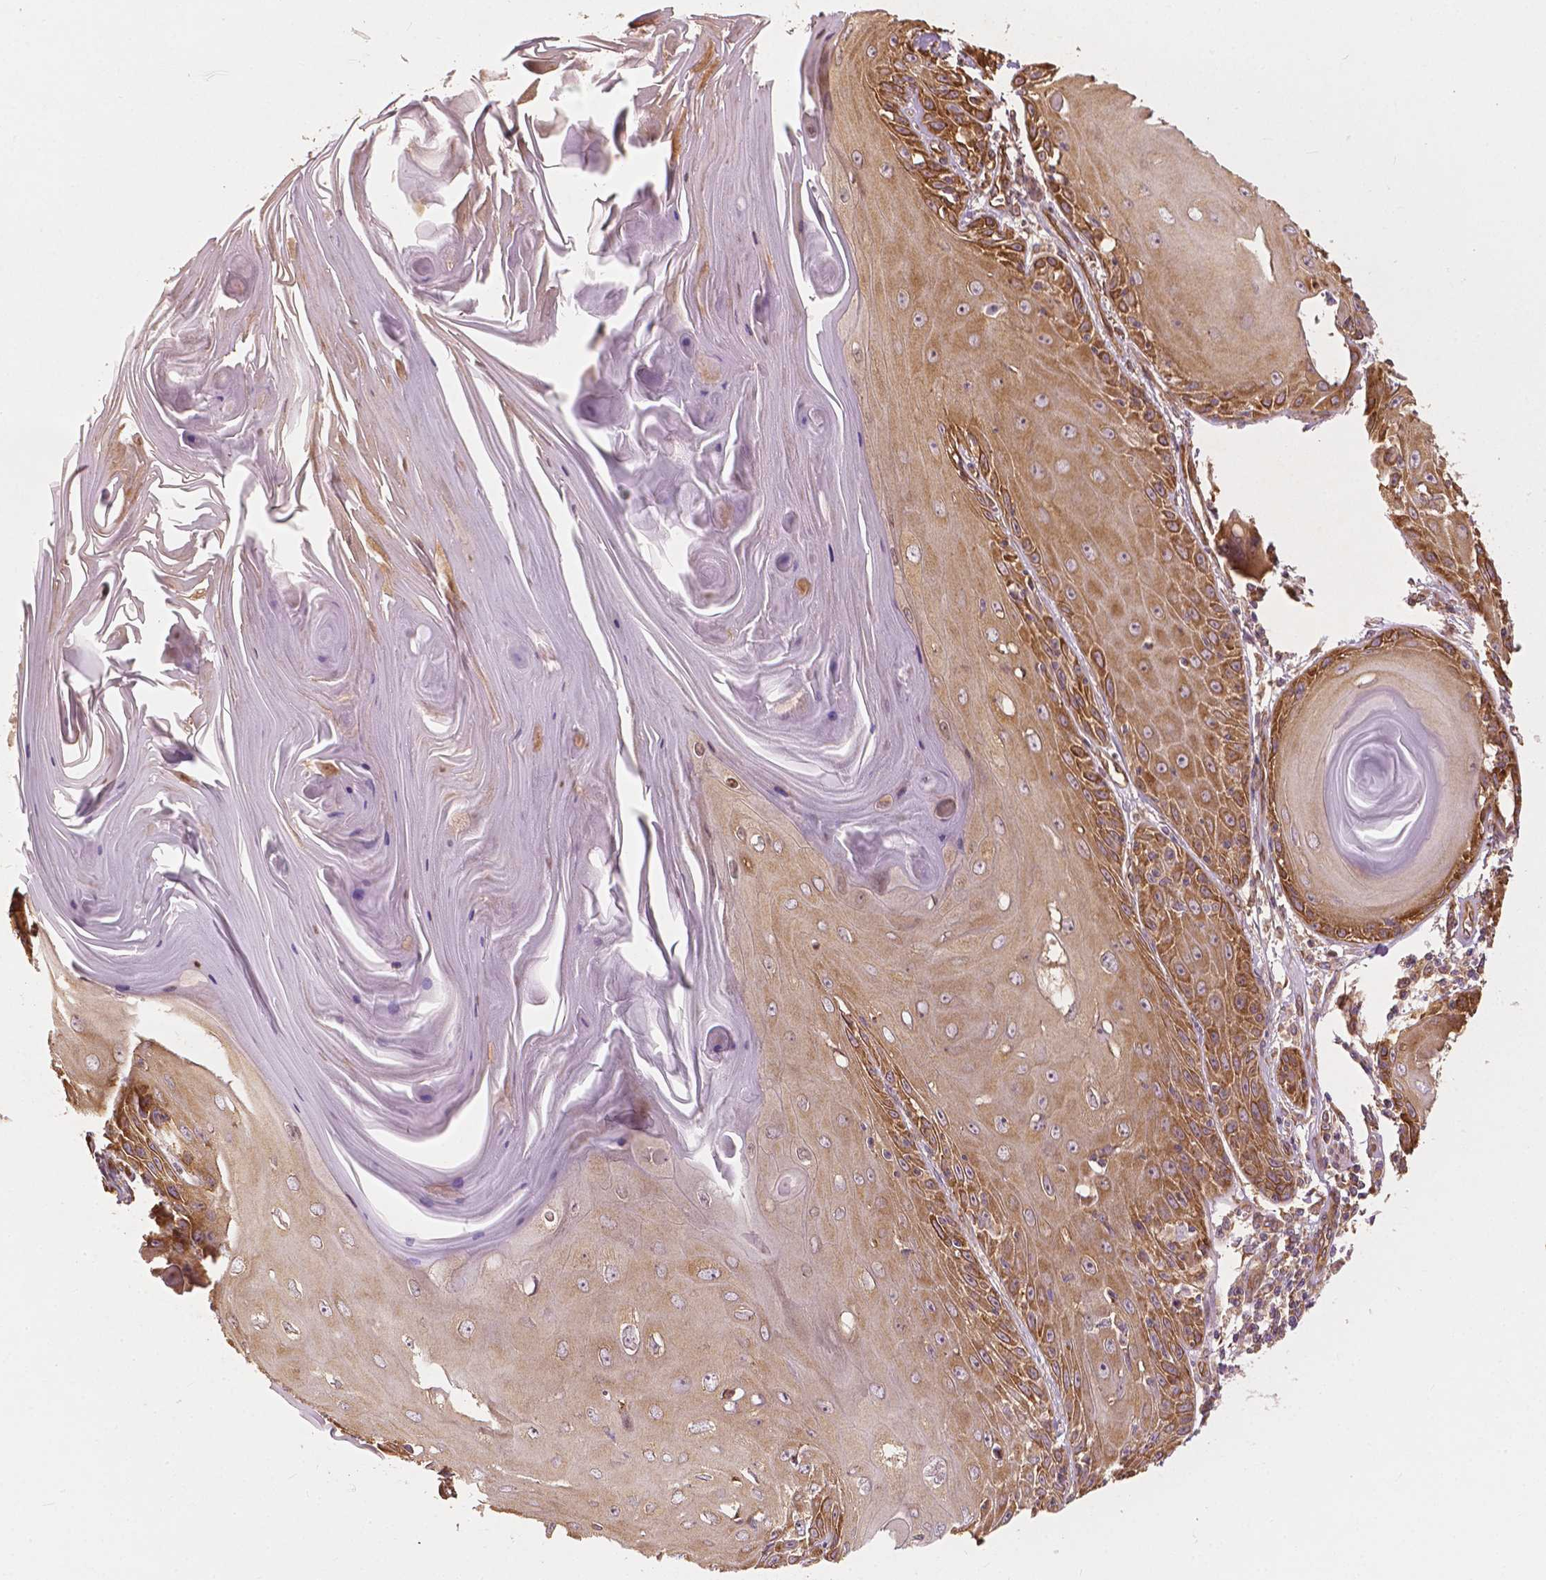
{"staining": {"intensity": "strong", "quantity": "25%-75%", "location": "cytoplasmic/membranous"}, "tissue": "skin cancer", "cell_type": "Tumor cells", "image_type": "cancer", "snomed": [{"axis": "morphology", "description": "Squamous cell carcinoma, NOS"}, {"axis": "topography", "description": "Skin"}, {"axis": "topography", "description": "Vulva"}], "caption": "Skin cancer tissue exhibits strong cytoplasmic/membranous staining in about 25%-75% of tumor cells", "gene": "G3BP1", "patient": {"sex": "female", "age": 85}}